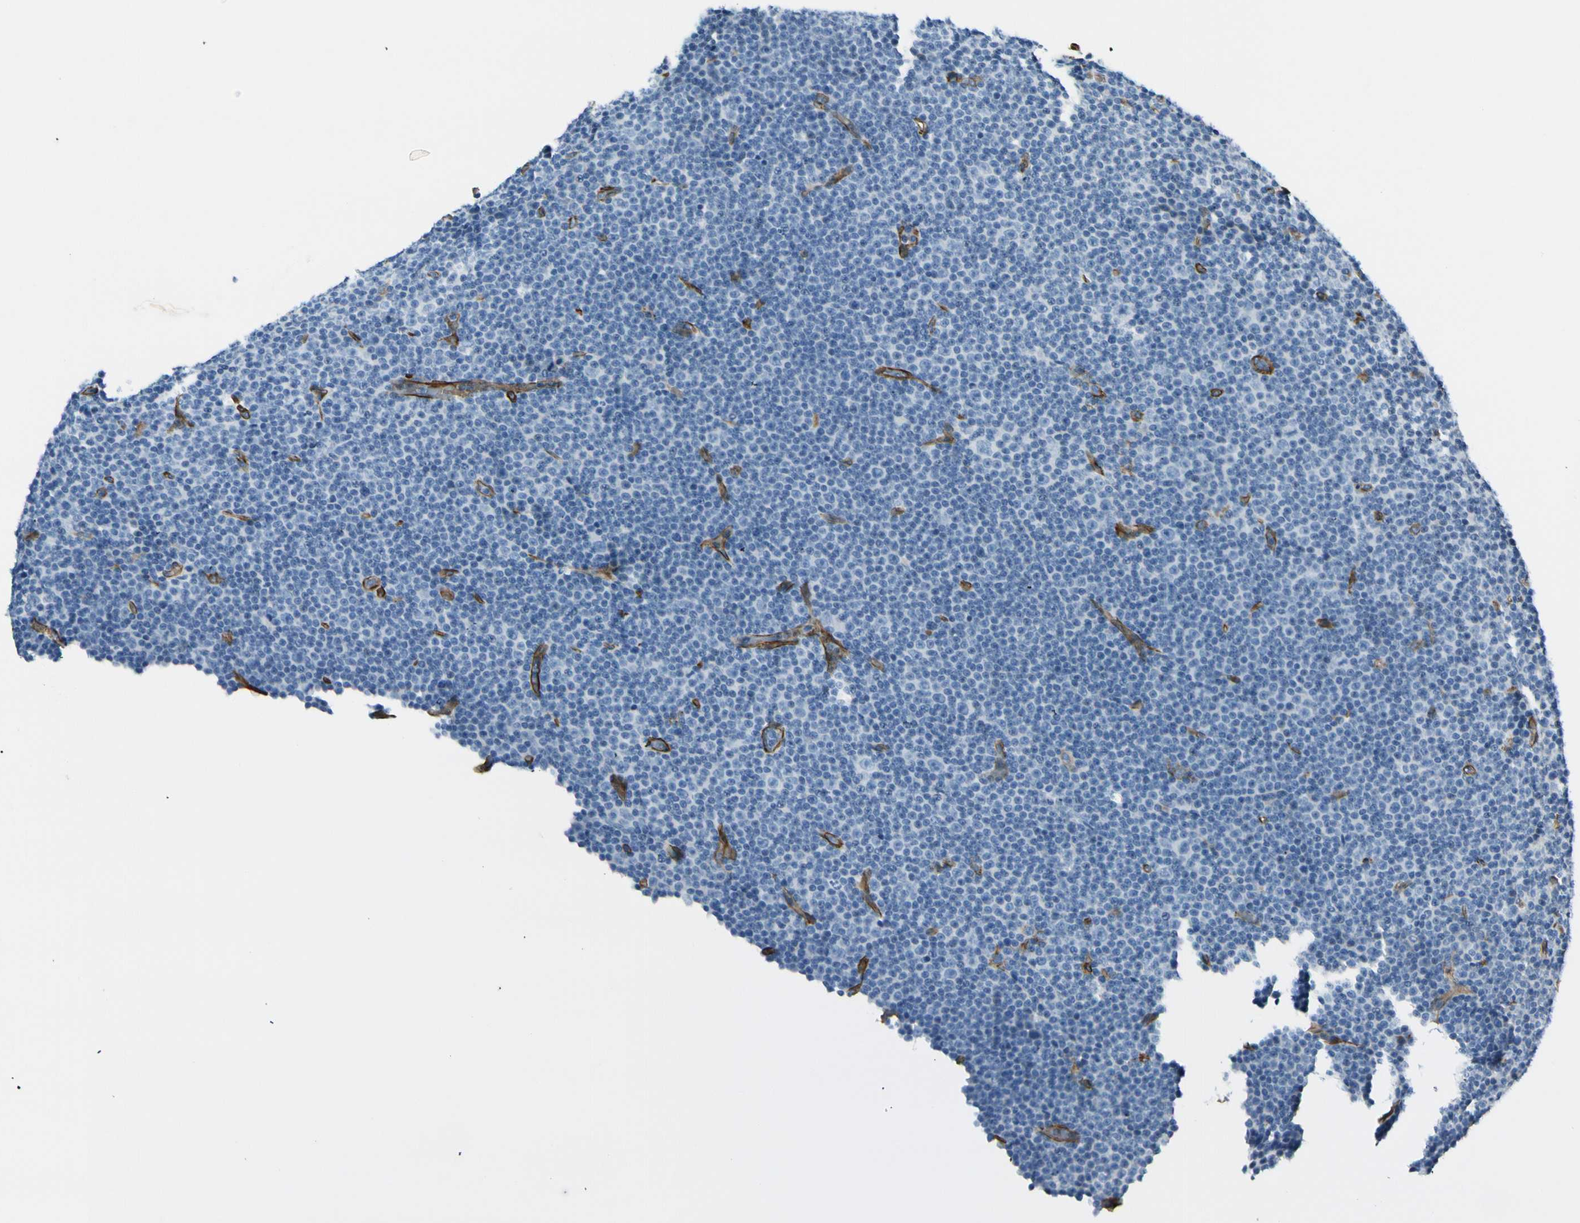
{"staining": {"intensity": "negative", "quantity": "none", "location": "none"}, "tissue": "lymphoma", "cell_type": "Tumor cells", "image_type": "cancer", "snomed": [{"axis": "morphology", "description": "Malignant lymphoma, non-Hodgkin's type, Low grade"}, {"axis": "topography", "description": "Lymph node"}], "caption": "An IHC micrograph of lymphoma is shown. There is no staining in tumor cells of lymphoma.", "gene": "CD93", "patient": {"sex": "female", "age": 67}}